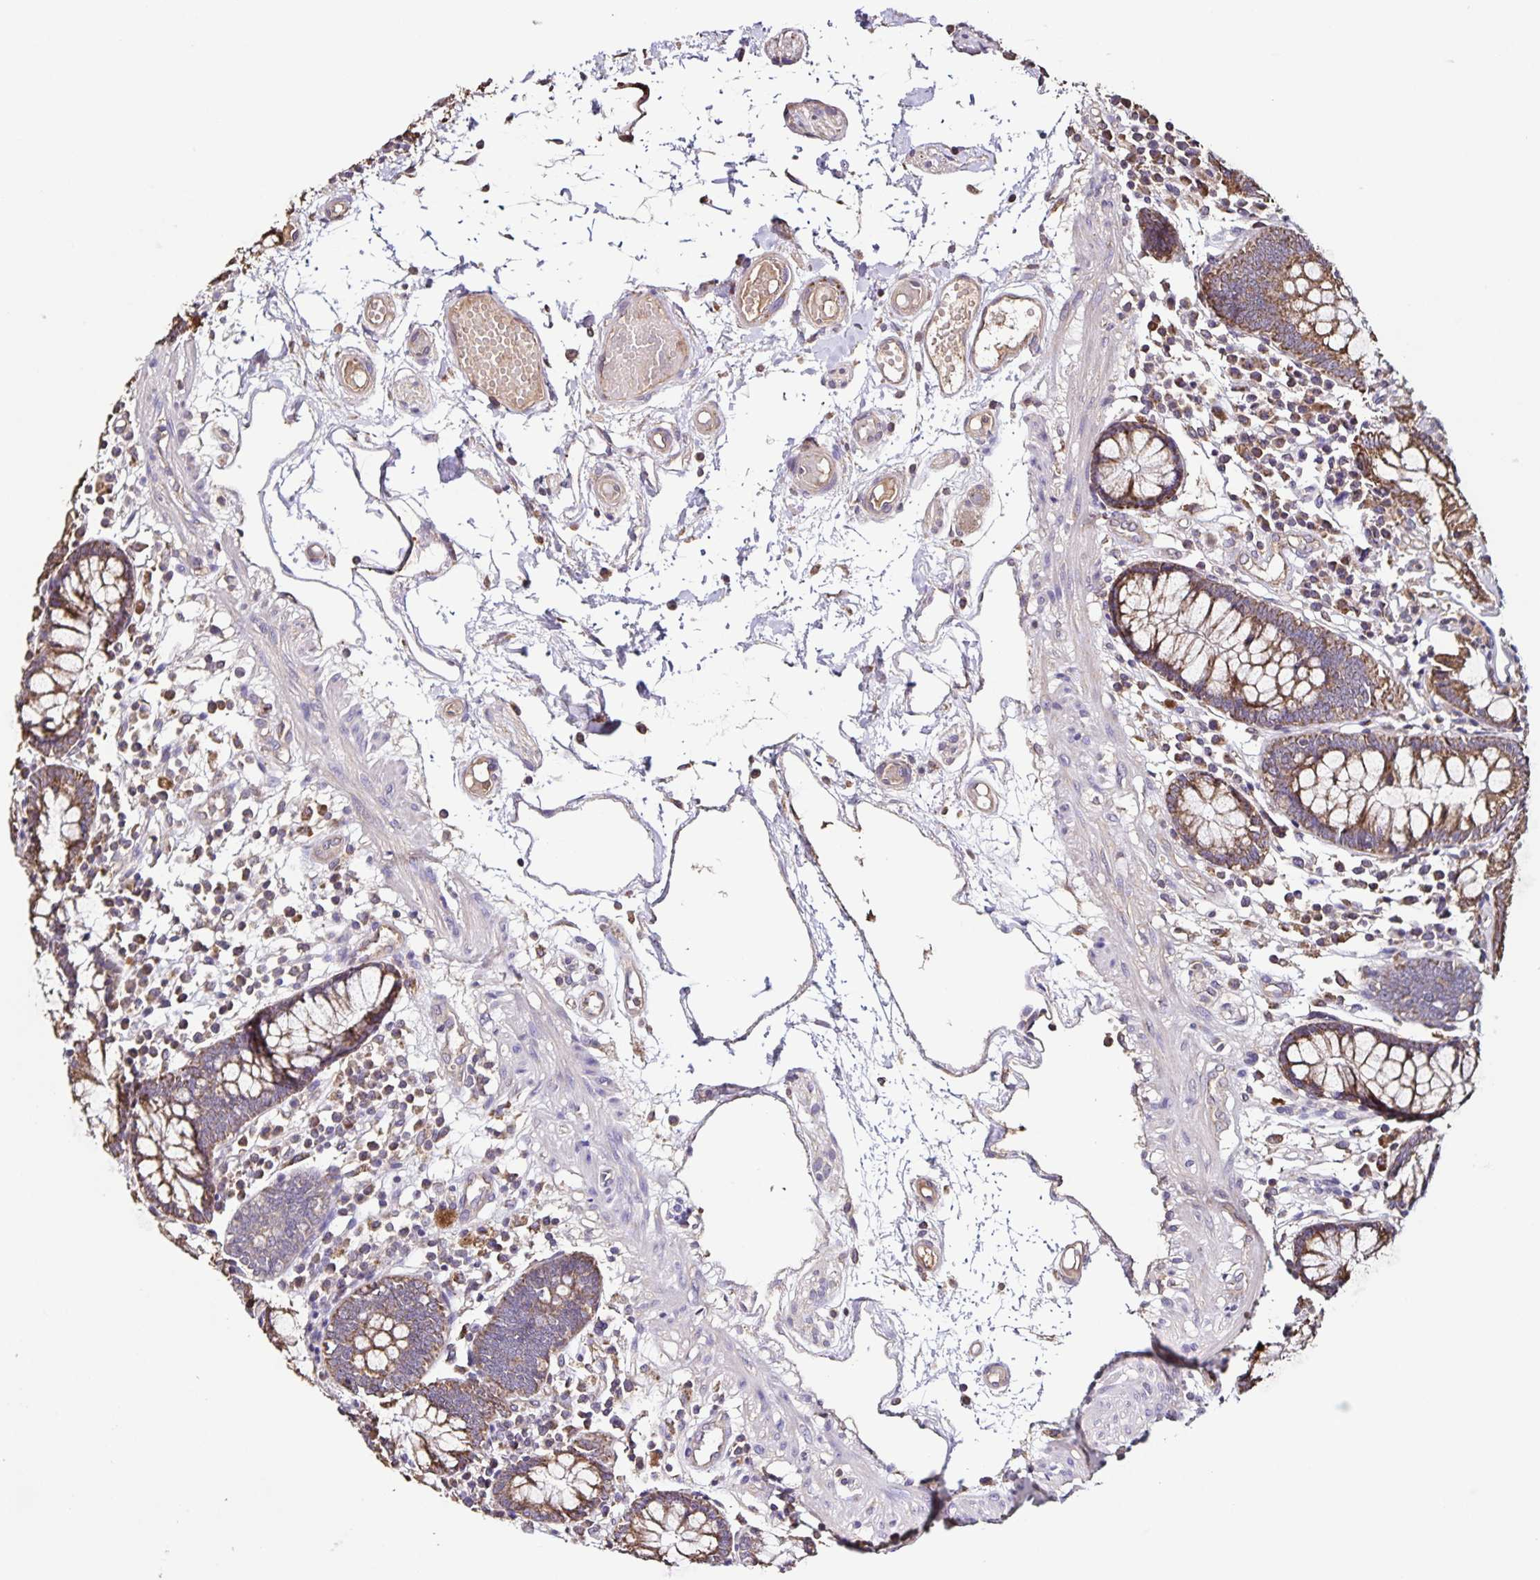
{"staining": {"intensity": "weak", "quantity": "25%-75%", "location": "cytoplasmic/membranous"}, "tissue": "colon", "cell_type": "Endothelial cells", "image_type": "normal", "snomed": [{"axis": "morphology", "description": "Normal tissue, NOS"}, {"axis": "morphology", "description": "Adenocarcinoma, NOS"}, {"axis": "topography", "description": "Colon"}], "caption": "Protein expression analysis of benign colon reveals weak cytoplasmic/membranous positivity in about 25%-75% of endothelial cells. (DAB IHC with brightfield microscopy, high magnification).", "gene": "MAN1A1", "patient": {"sex": "male", "age": 83}}